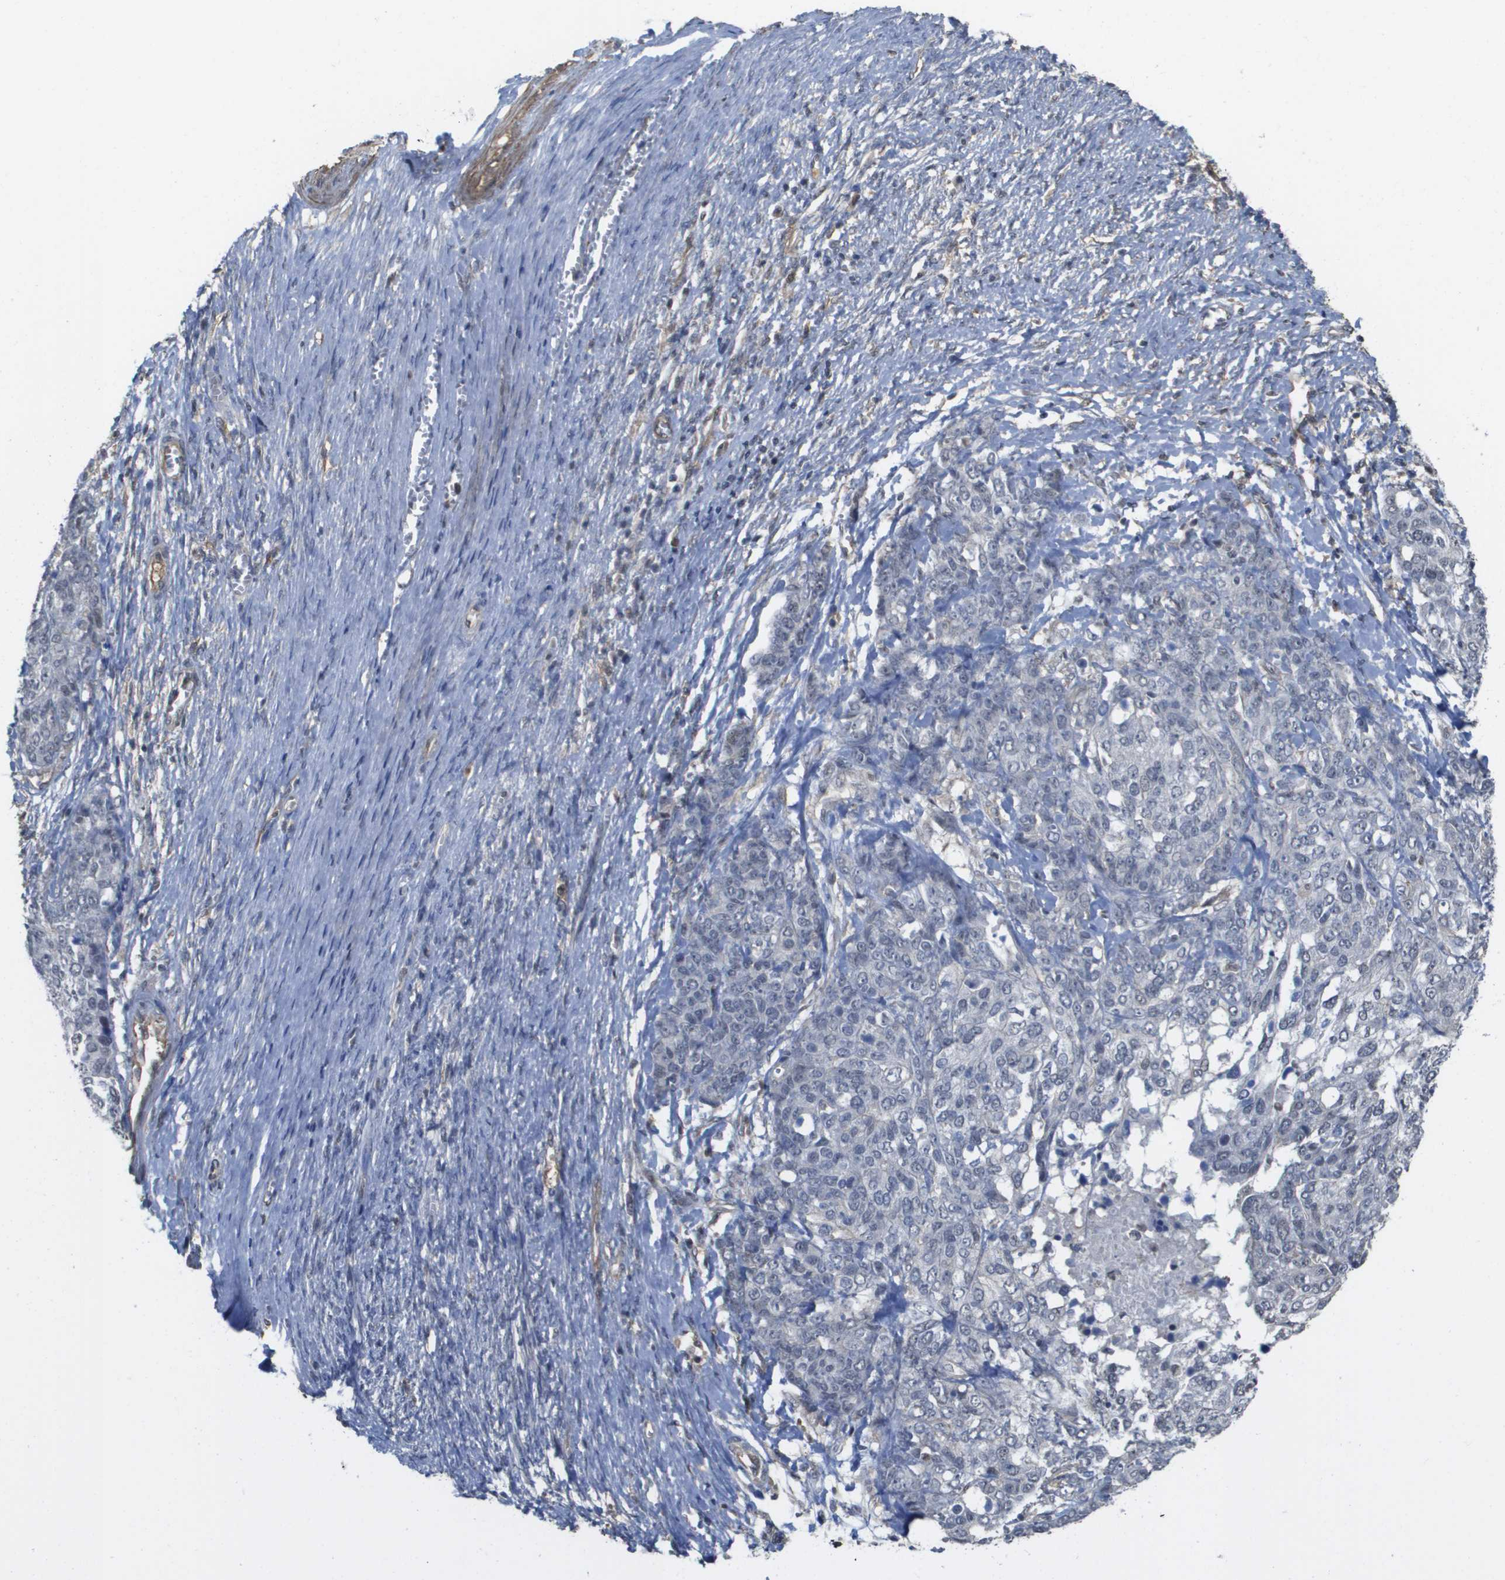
{"staining": {"intensity": "negative", "quantity": "none", "location": "none"}, "tissue": "ovarian cancer", "cell_type": "Tumor cells", "image_type": "cancer", "snomed": [{"axis": "morphology", "description": "Cystadenocarcinoma, serous, NOS"}, {"axis": "topography", "description": "Ovary"}], "caption": "This is an immunohistochemistry image of ovarian serous cystadenocarcinoma. There is no staining in tumor cells.", "gene": "RNF112", "patient": {"sex": "female", "age": 44}}